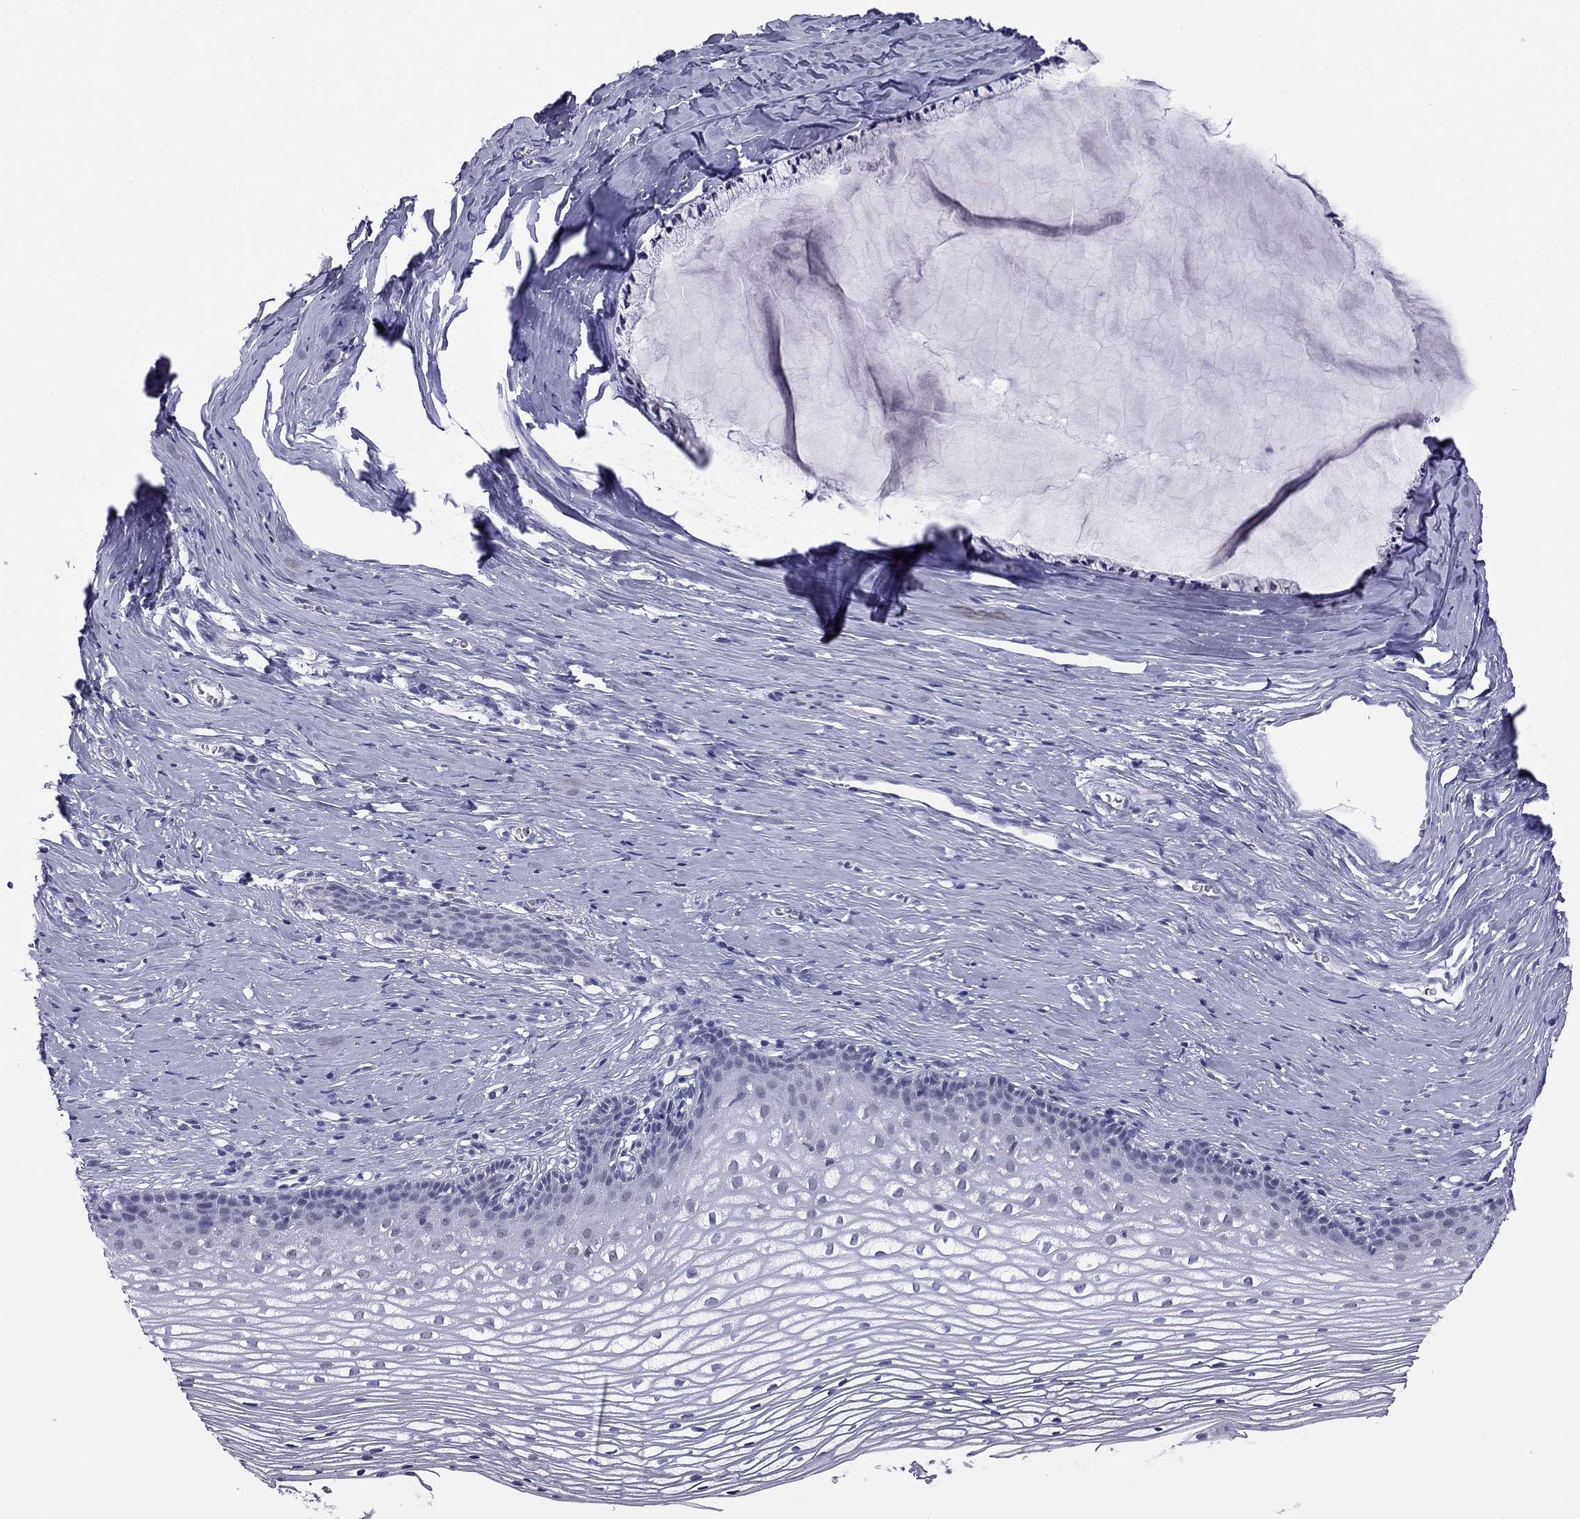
{"staining": {"intensity": "negative", "quantity": "none", "location": "none"}, "tissue": "cervix", "cell_type": "Glandular cells", "image_type": "normal", "snomed": [{"axis": "morphology", "description": "Normal tissue, NOS"}, {"axis": "topography", "description": "Cervix"}], "caption": "This micrograph is of unremarkable cervix stained with IHC to label a protein in brown with the nuclei are counter-stained blue. There is no positivity in glandular cells.", "gene": "DOT1L", "patient": {"sex": "female", "age": 40}}